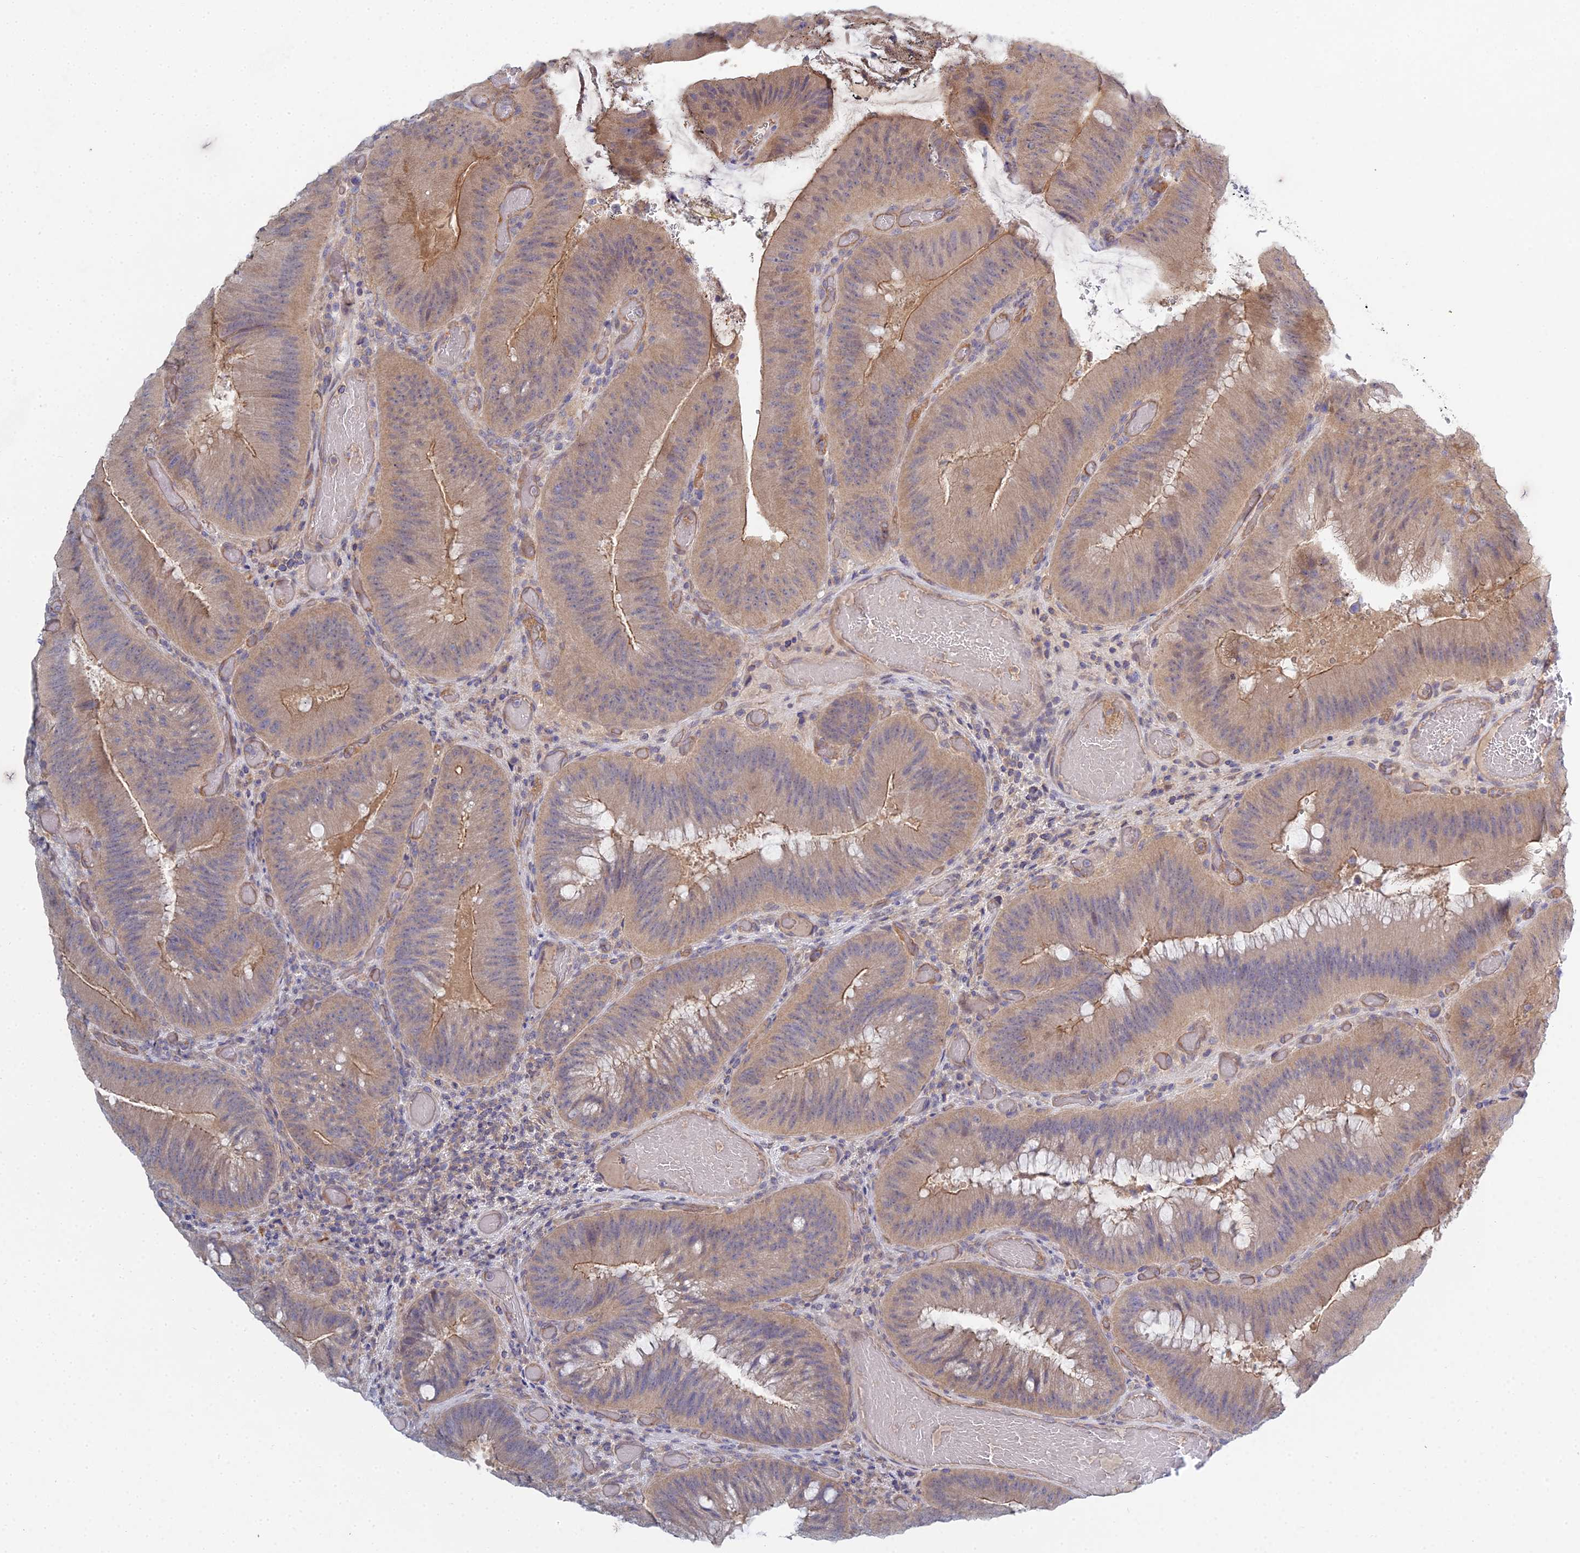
{"staining": {"intensity": "moderate", "quantity": "25%-75%", "location": "cytoplasmic/membranous"}, "tissue": "colorectal cancer", "cell_type": "Tumor cells", "image_type": "cancer", "snomed": [{"axis": "morphology", "description": "Adenocarcinoma, NOS"}, {"axis": "topography", "description": "Colon"}], "caption": "A photomicrograph showing moderate cytoplasmic/membranous expression in about 25%-75% of tumor cells in colorectal adenocarcinoma, as visualized by brown immunohistochemical staining.", "gene": "METTL26", "patient": {"sex": "female", "age": 43}}